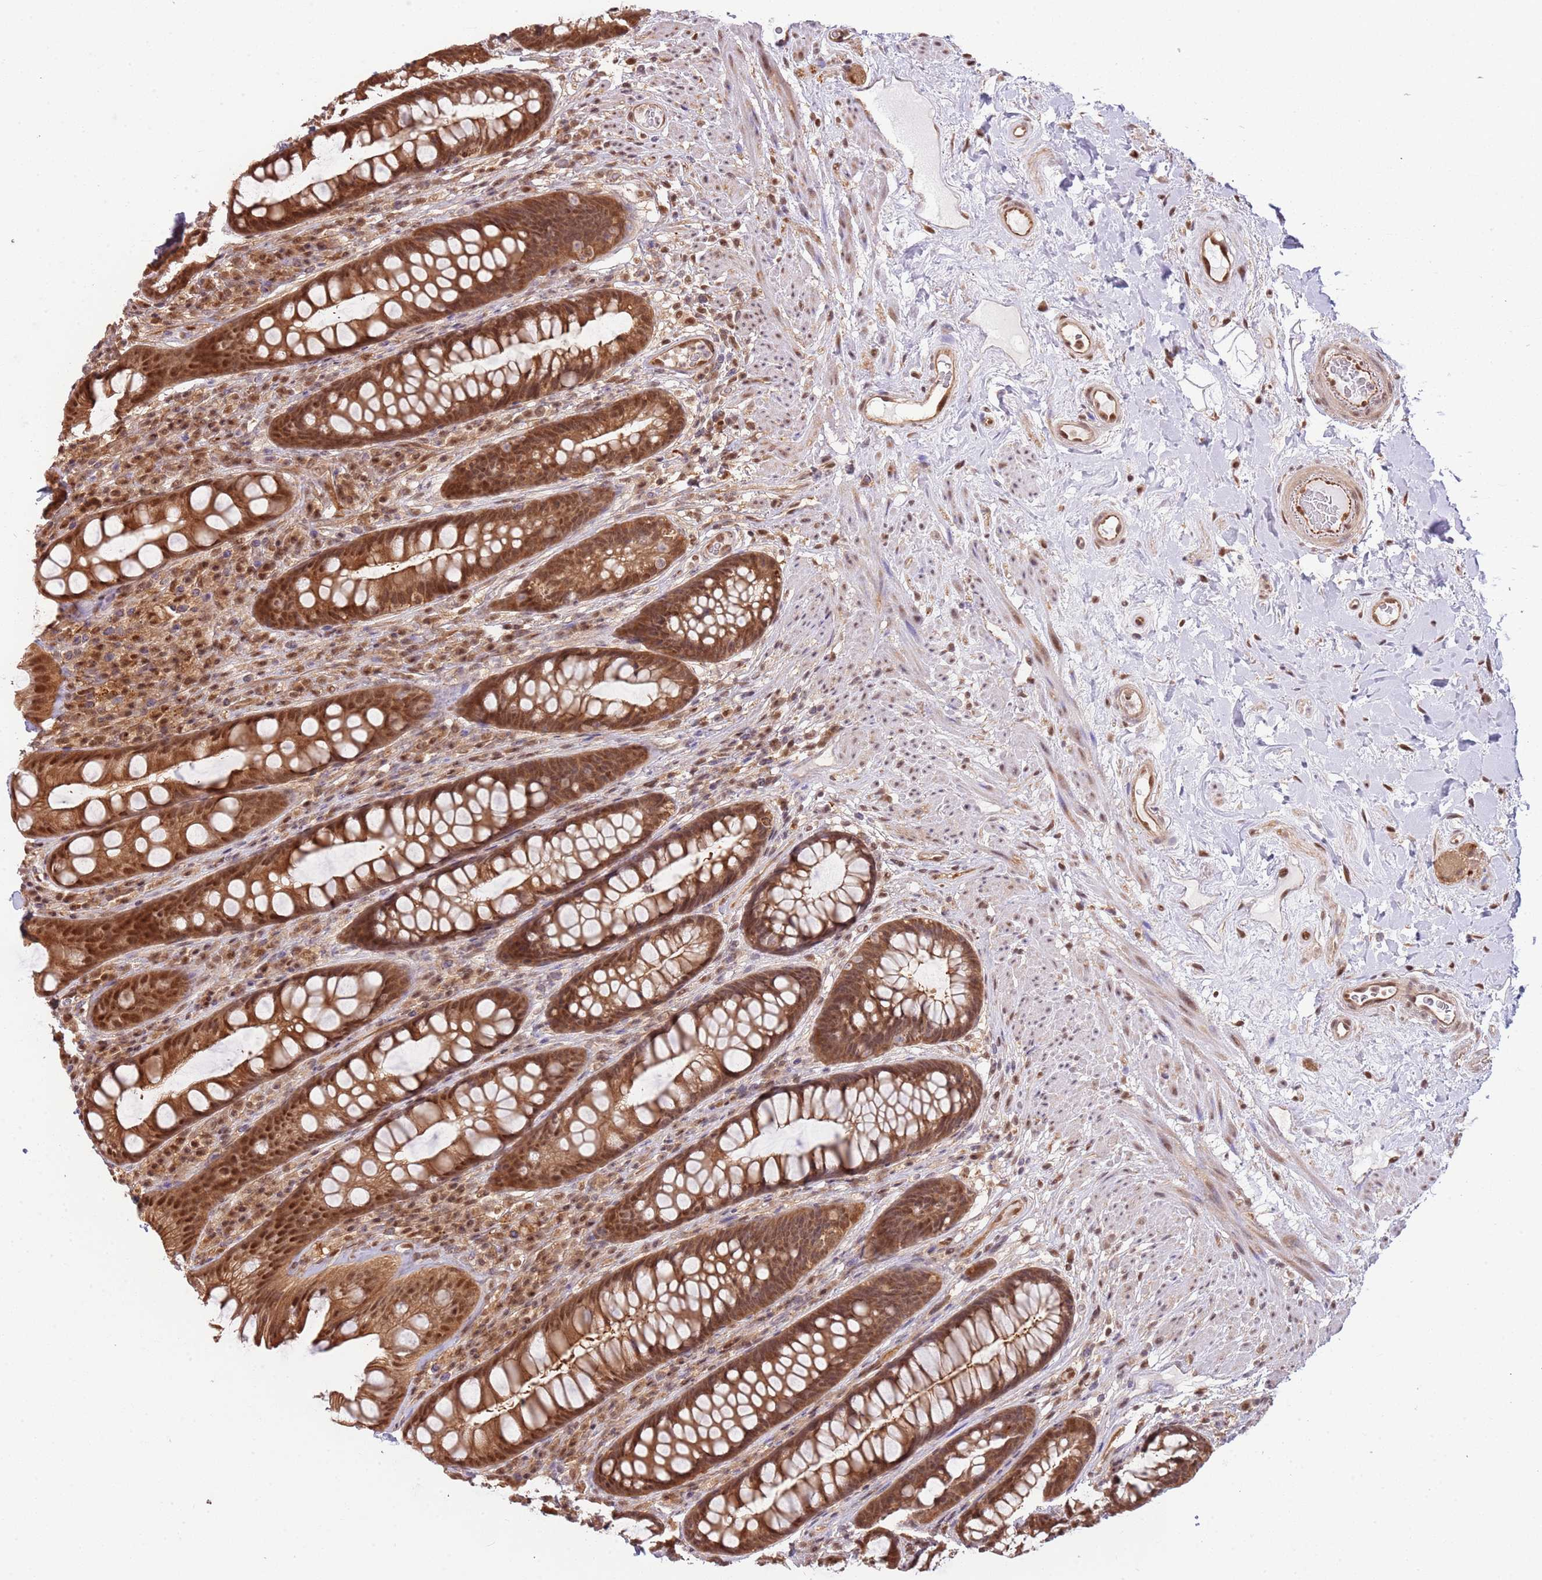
{"staining": {"intensity": "moderate", "quantity": ">75%", "location": "cytoplasmic/membranous,nuclear"}, "tissue": "rectum", "cell_type": "Glandular cells", "image_type": "normal", "snomed": [{"axis": "morphology", "description": "Normal tissue, NOS"}, {"axis": "topography", "description": "Rectum"}], "caption": "IHC photomicrograph of unremarkable rectum stained for a protein (brown), which shows medium levels of moderate cytoplasmic/membranous,nuclear staining in approximately >75% of glandular cells.", "gene": "PLSCR5", "patient": {"sex": "male", "age": 74}}